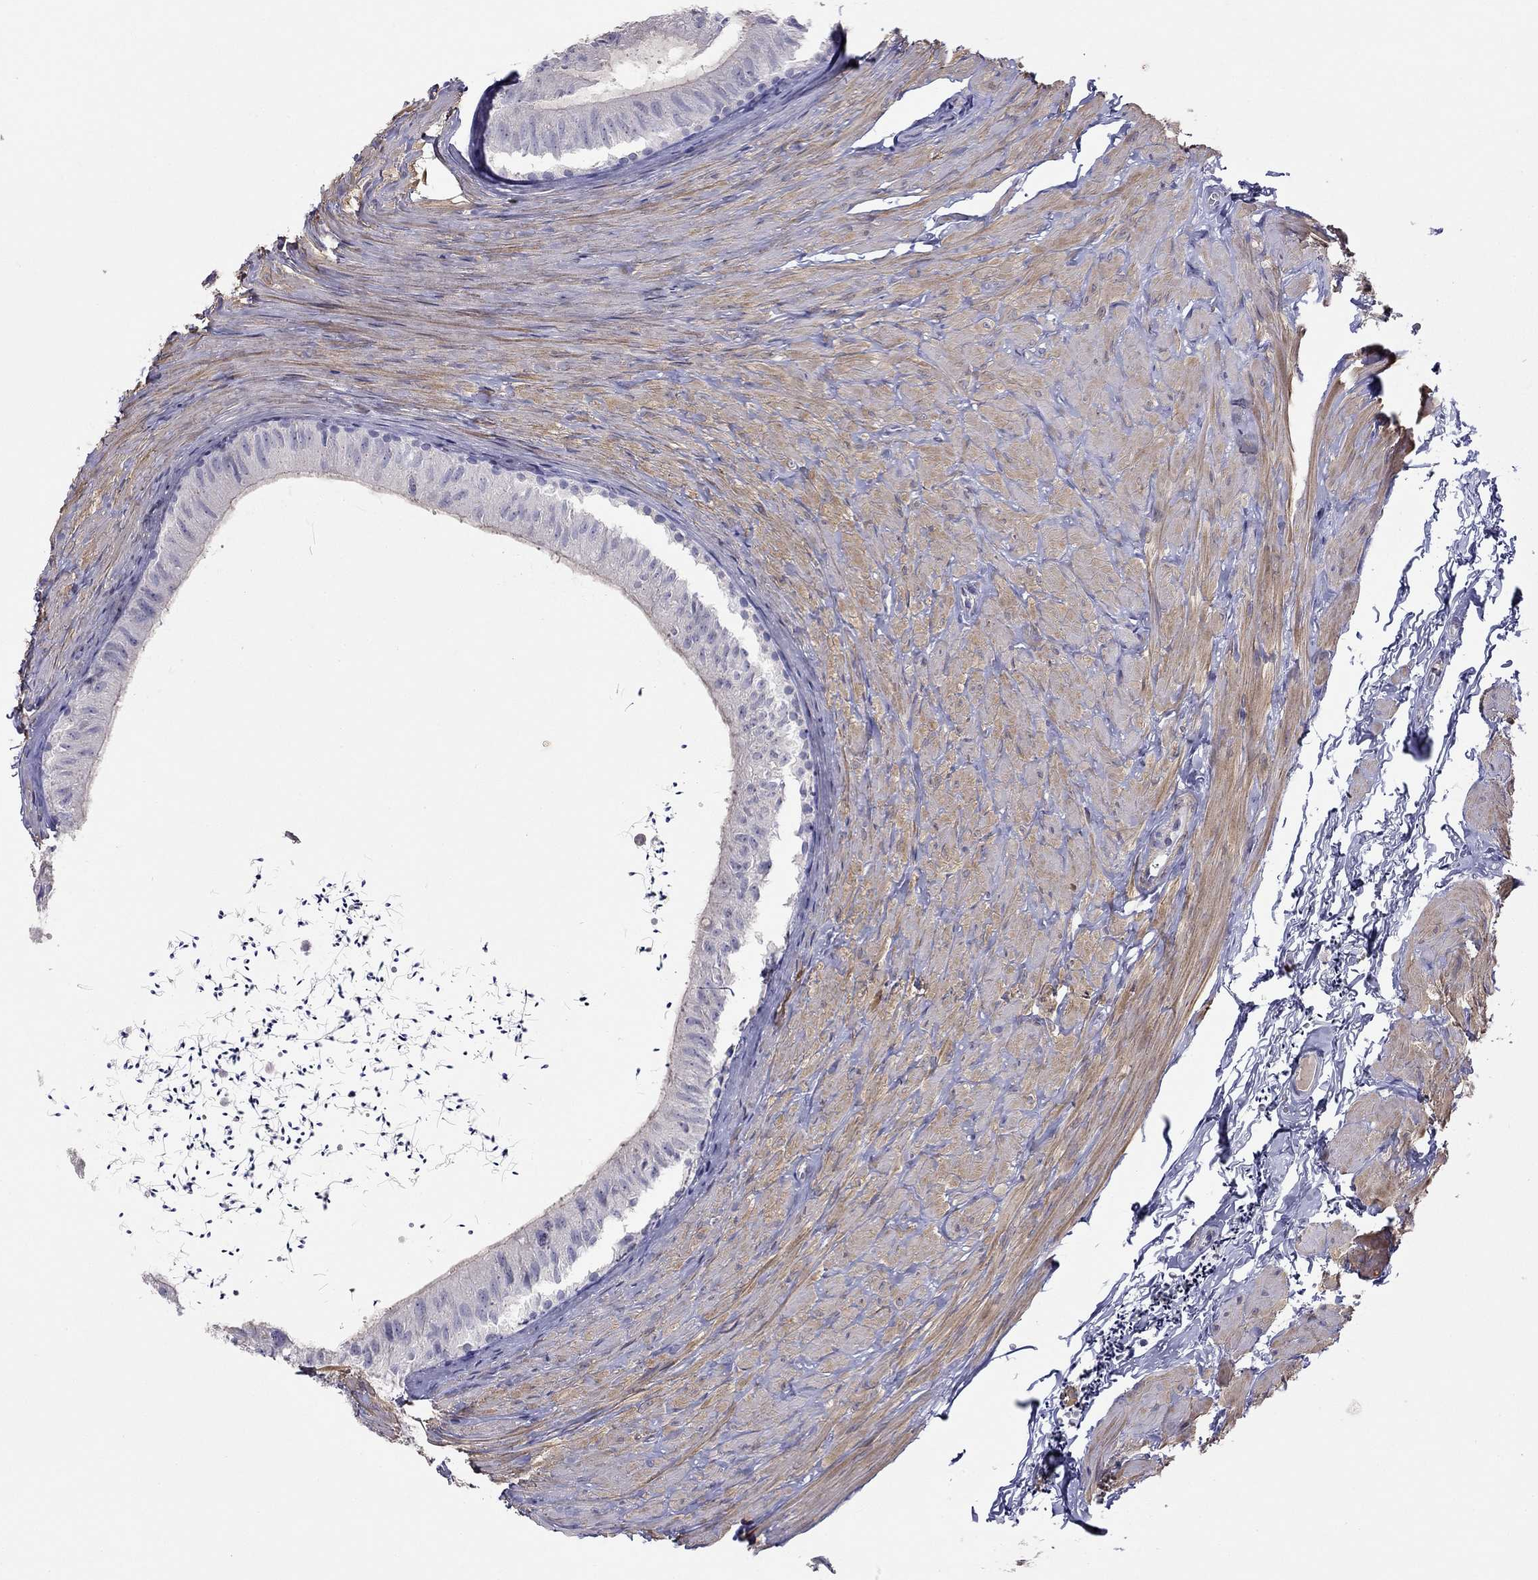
{"staining": {"intensity": "negative", "quantity": "none", "location": "none"}, "tissue": "epididymis", "cell_type": "Glandular cells", "image_type": "normal", "snomed": [{"axis": "morphology", "description": "Normal tissue, NOS"}, {"axis": "topography", "description": "Epididymis"}], "caption": "Human epididymis stained for a protein using immunohistochemistry shows no expression in glandular cells.", "gene": "LY6H", "patient": {"sex": "male", "age": 32}}